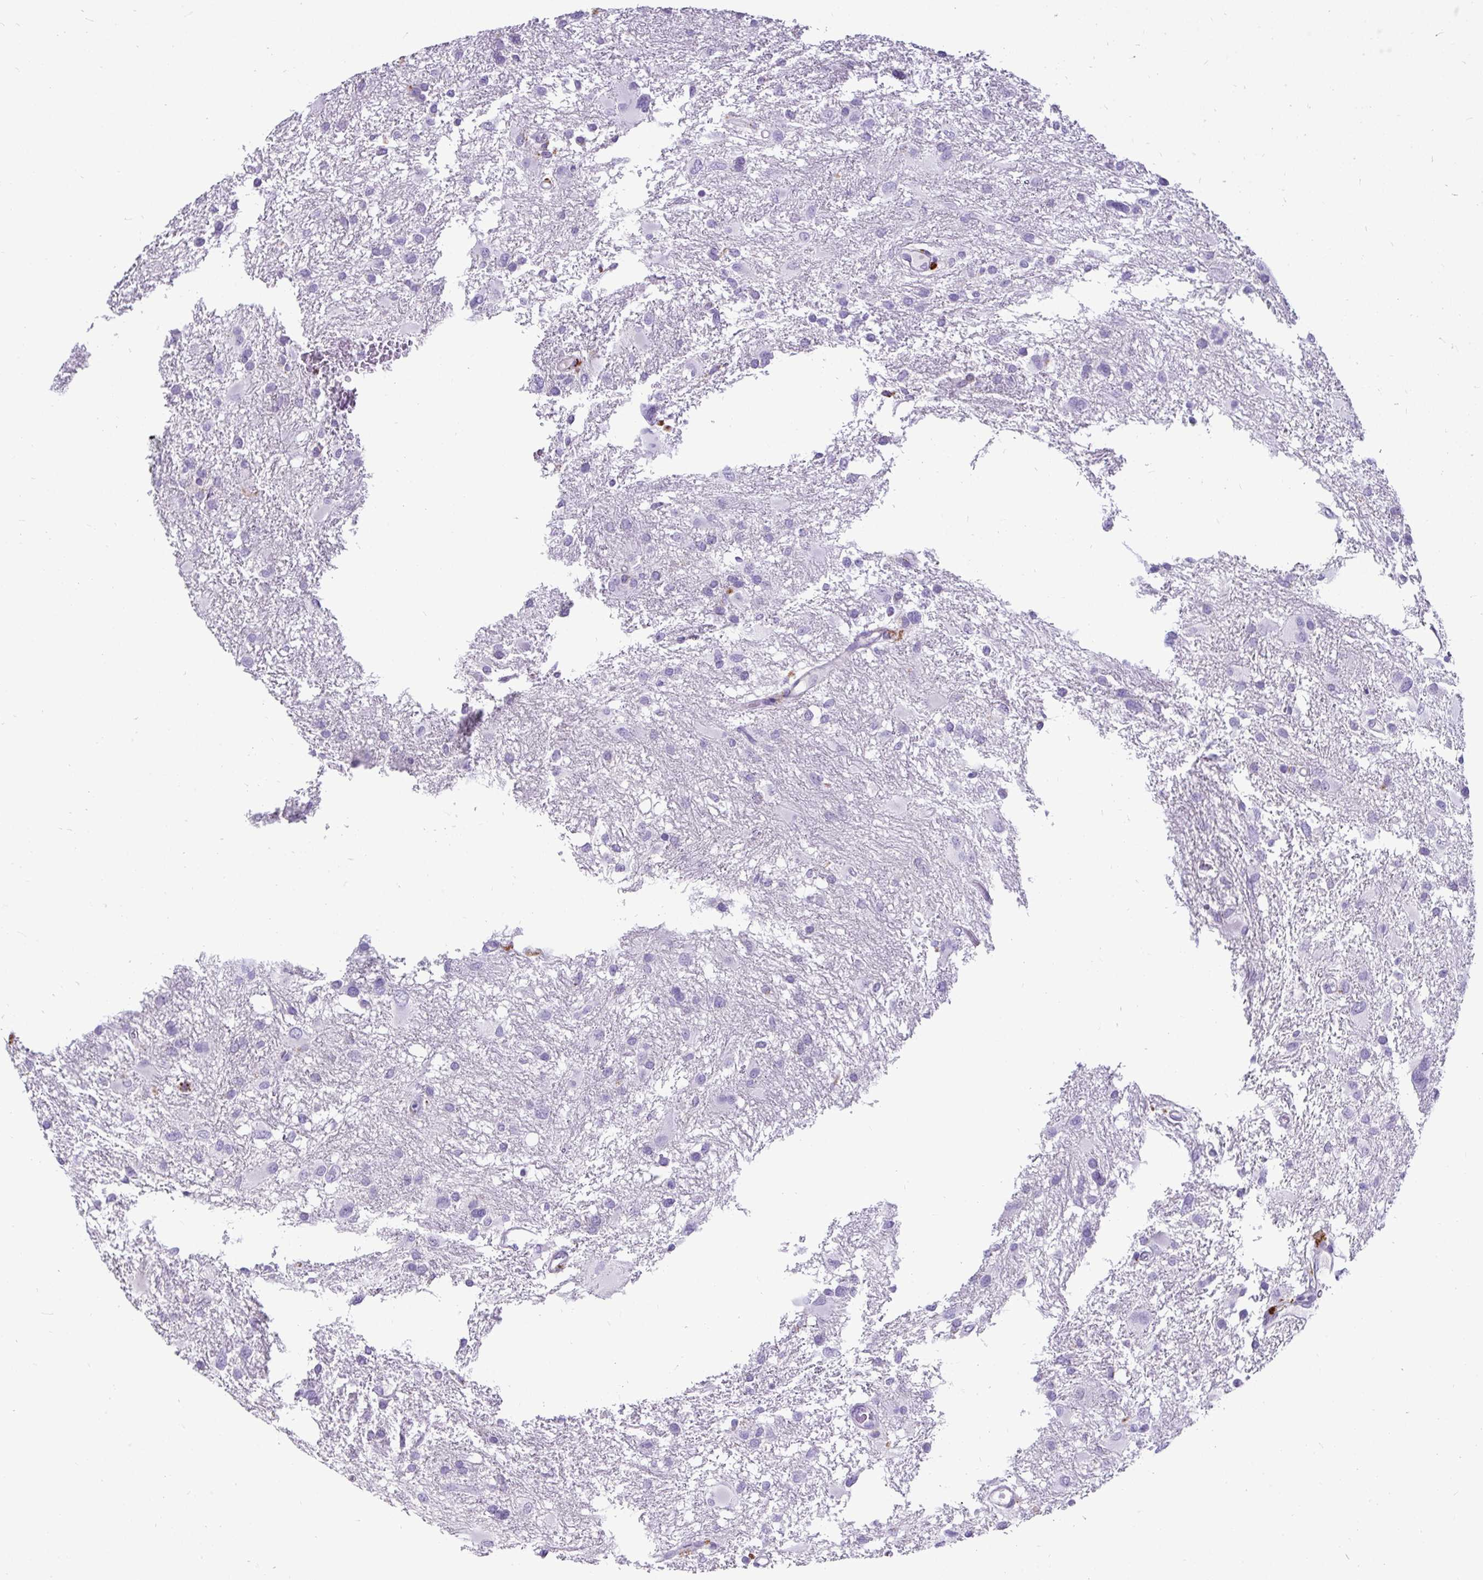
{"staining": {"intensity": "negative", "quantity": "none", "location": "none"}, "tissue": "glioma", "cell_type": "Tumor cells", "image_type": "cancer", "snomed": [{"axis": "morphology", "description": "Glioma, malignant, High grade"}, {"axis": "topography", "description": "Brain"}], "caption": "Tumor cells are negative for brown protein staining in glioma. The staining was performed using DAB to visualize the protein expression in brown, while the nuclei were stained in blue with hematoxylin (Magnification: 20x).", "gene": "CTSZ", "patient": {"sex": "male", "age": 53}}